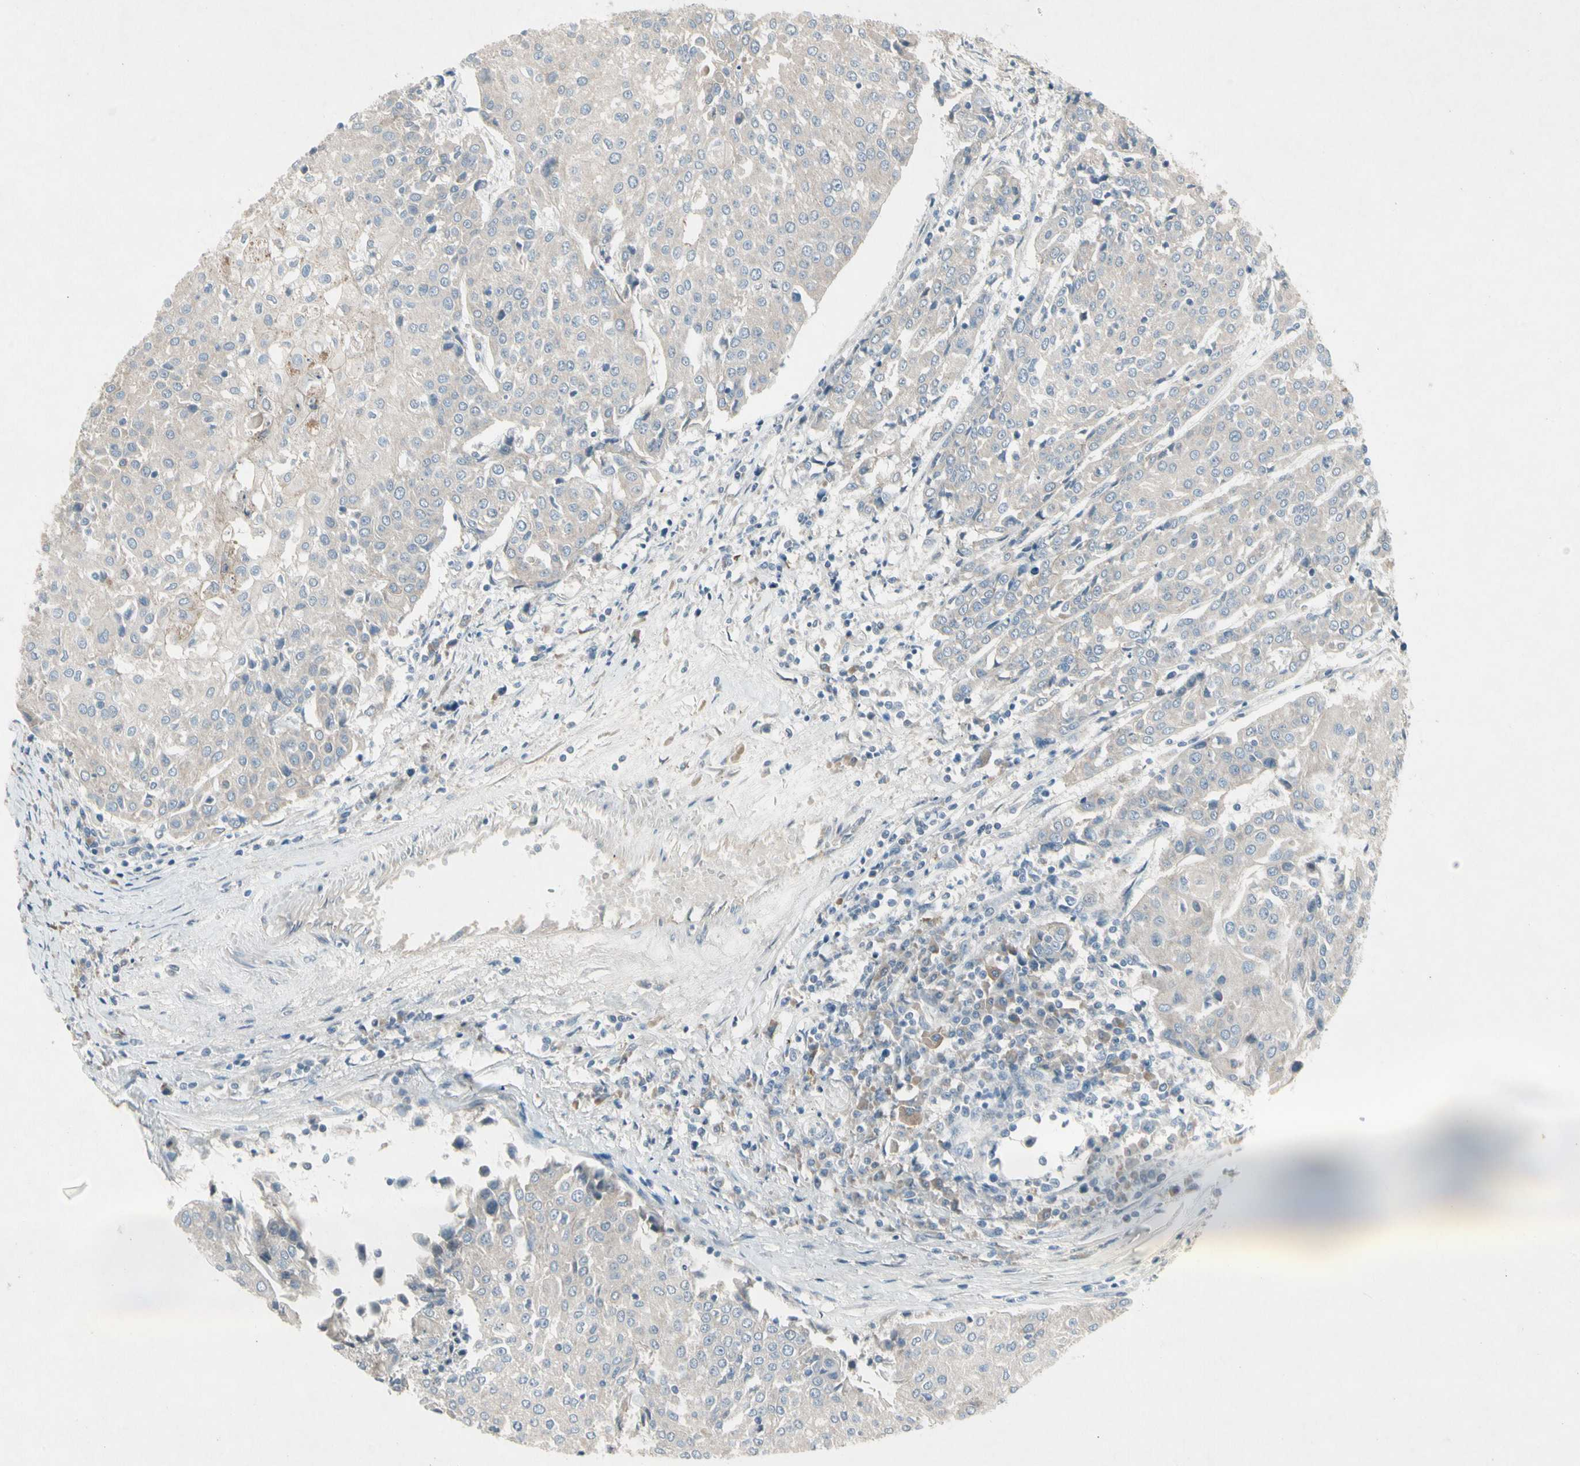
{"staining": {"intensity": "negative", "quantity": "none", "location": "none"}, "tissue": "urothelial cancer", "cell_type": "Tumor cells", "image_type": "cancer", "snomed": [{"axis": "morphology", "description": "Urothelial carcinoma, High grade"}, {"axis": "topography", "description": "Urinary bladder"}], "caption": "IHC of urothelial cancer displays no staining in tumor cells. Brightfield microscopy of IHC stained with DAB (3,3'-diaminobenzidine) (brown) and hematoxylin (blue), captured at high magnification.", "gene": "PANK2", "patient": {"sex": "female", "age": 85}}